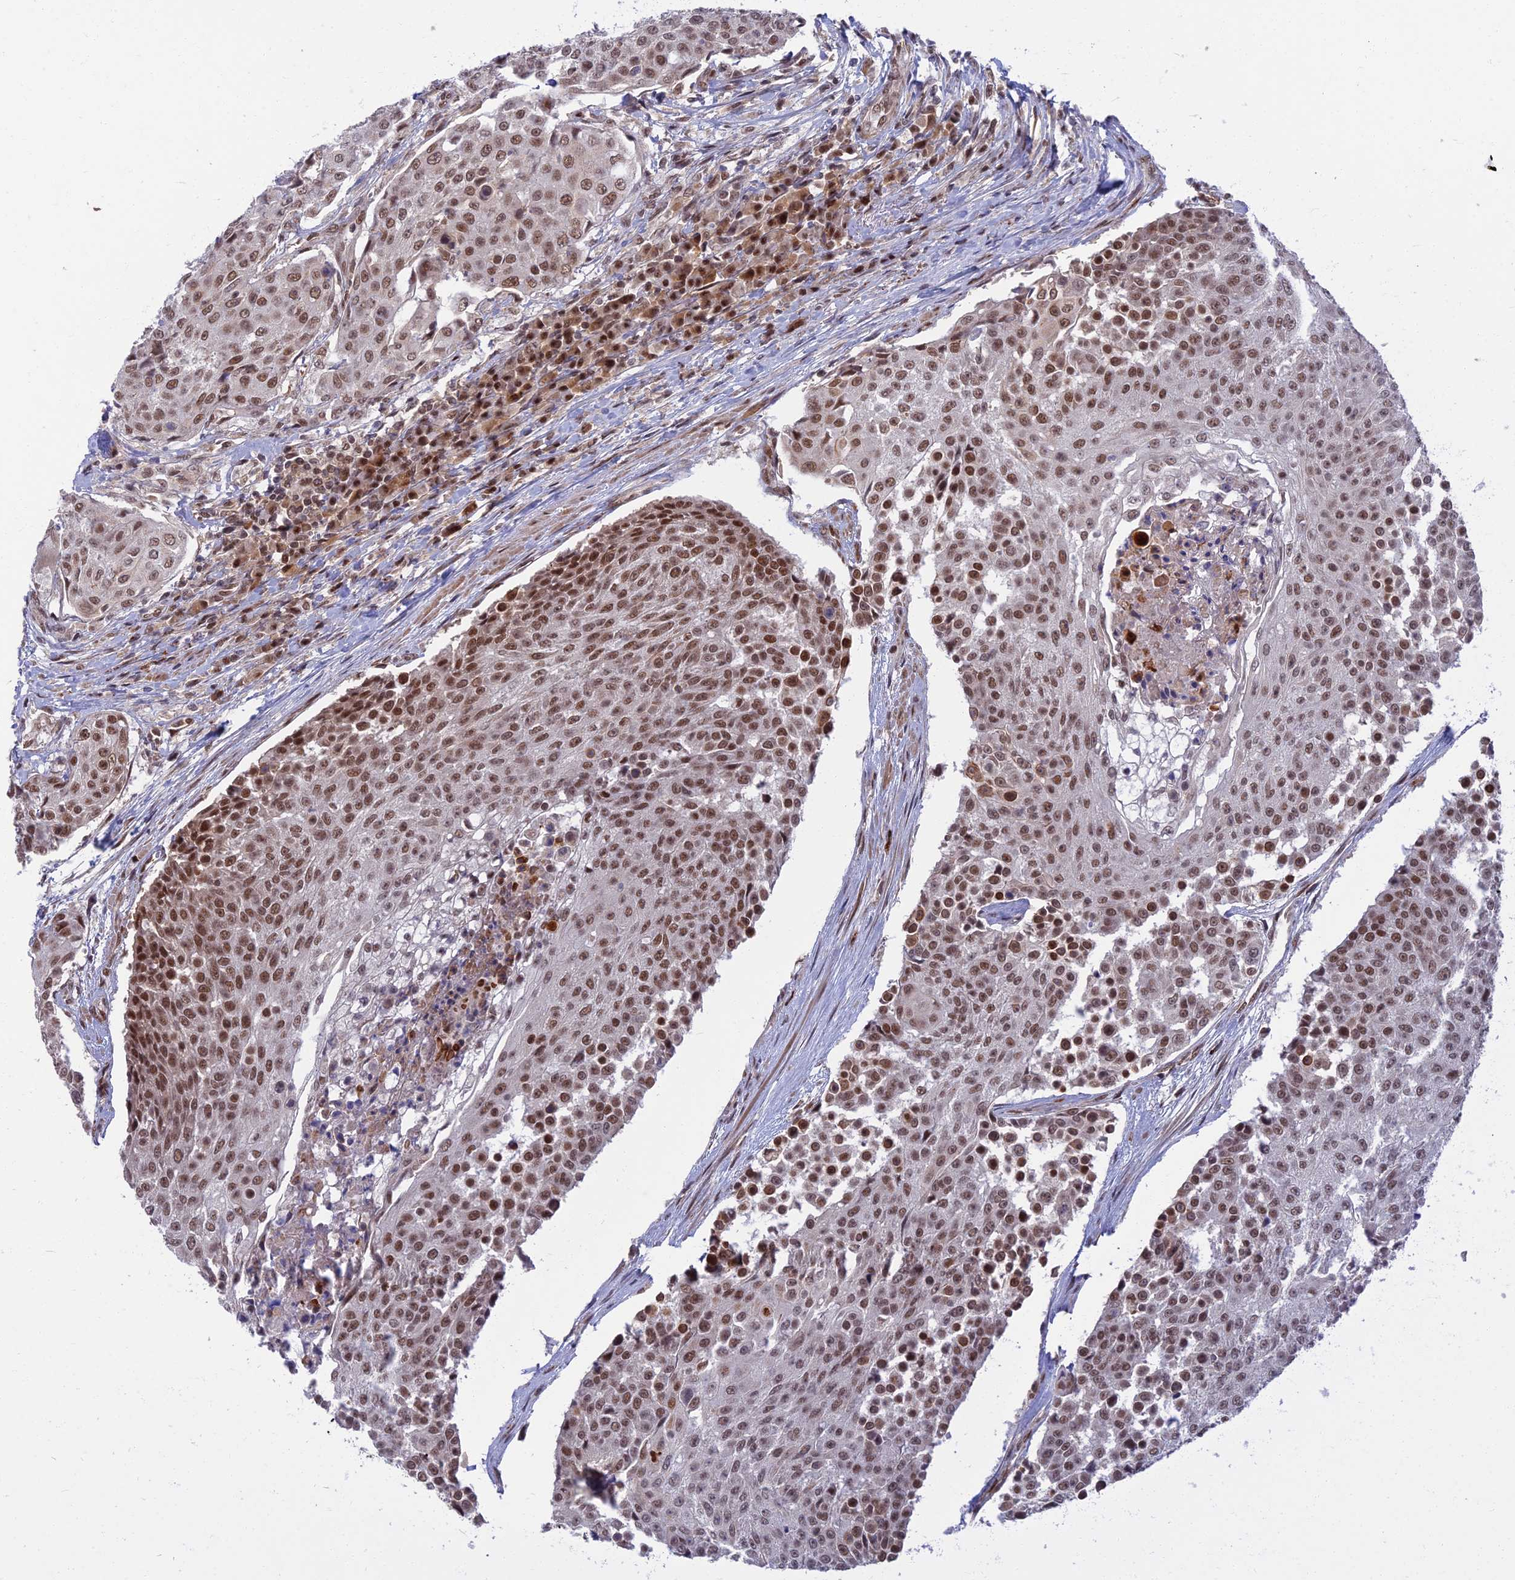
{"staining": {"intensity": "moderate", "quantity": ">75%", "location": "nuclear"}, "tissue": "urothelial cancer", "cell_type": "Tumor cells", "image_type": "cancer", "snomed": [{"axis": "morphology", "description": "Urothelial carcinoma, High grade"}, {"axis": "topography", "description": "Urinary bladder"}], "caption": "Immunohistochemistry (DAB) staining of urothelial carcinoma (high-grade) demonstrates moderate nuclear protein expression in about >75% of tumor cells.", "gene": "TCEA2", "patient": {"sex": "female", "age": 63}}